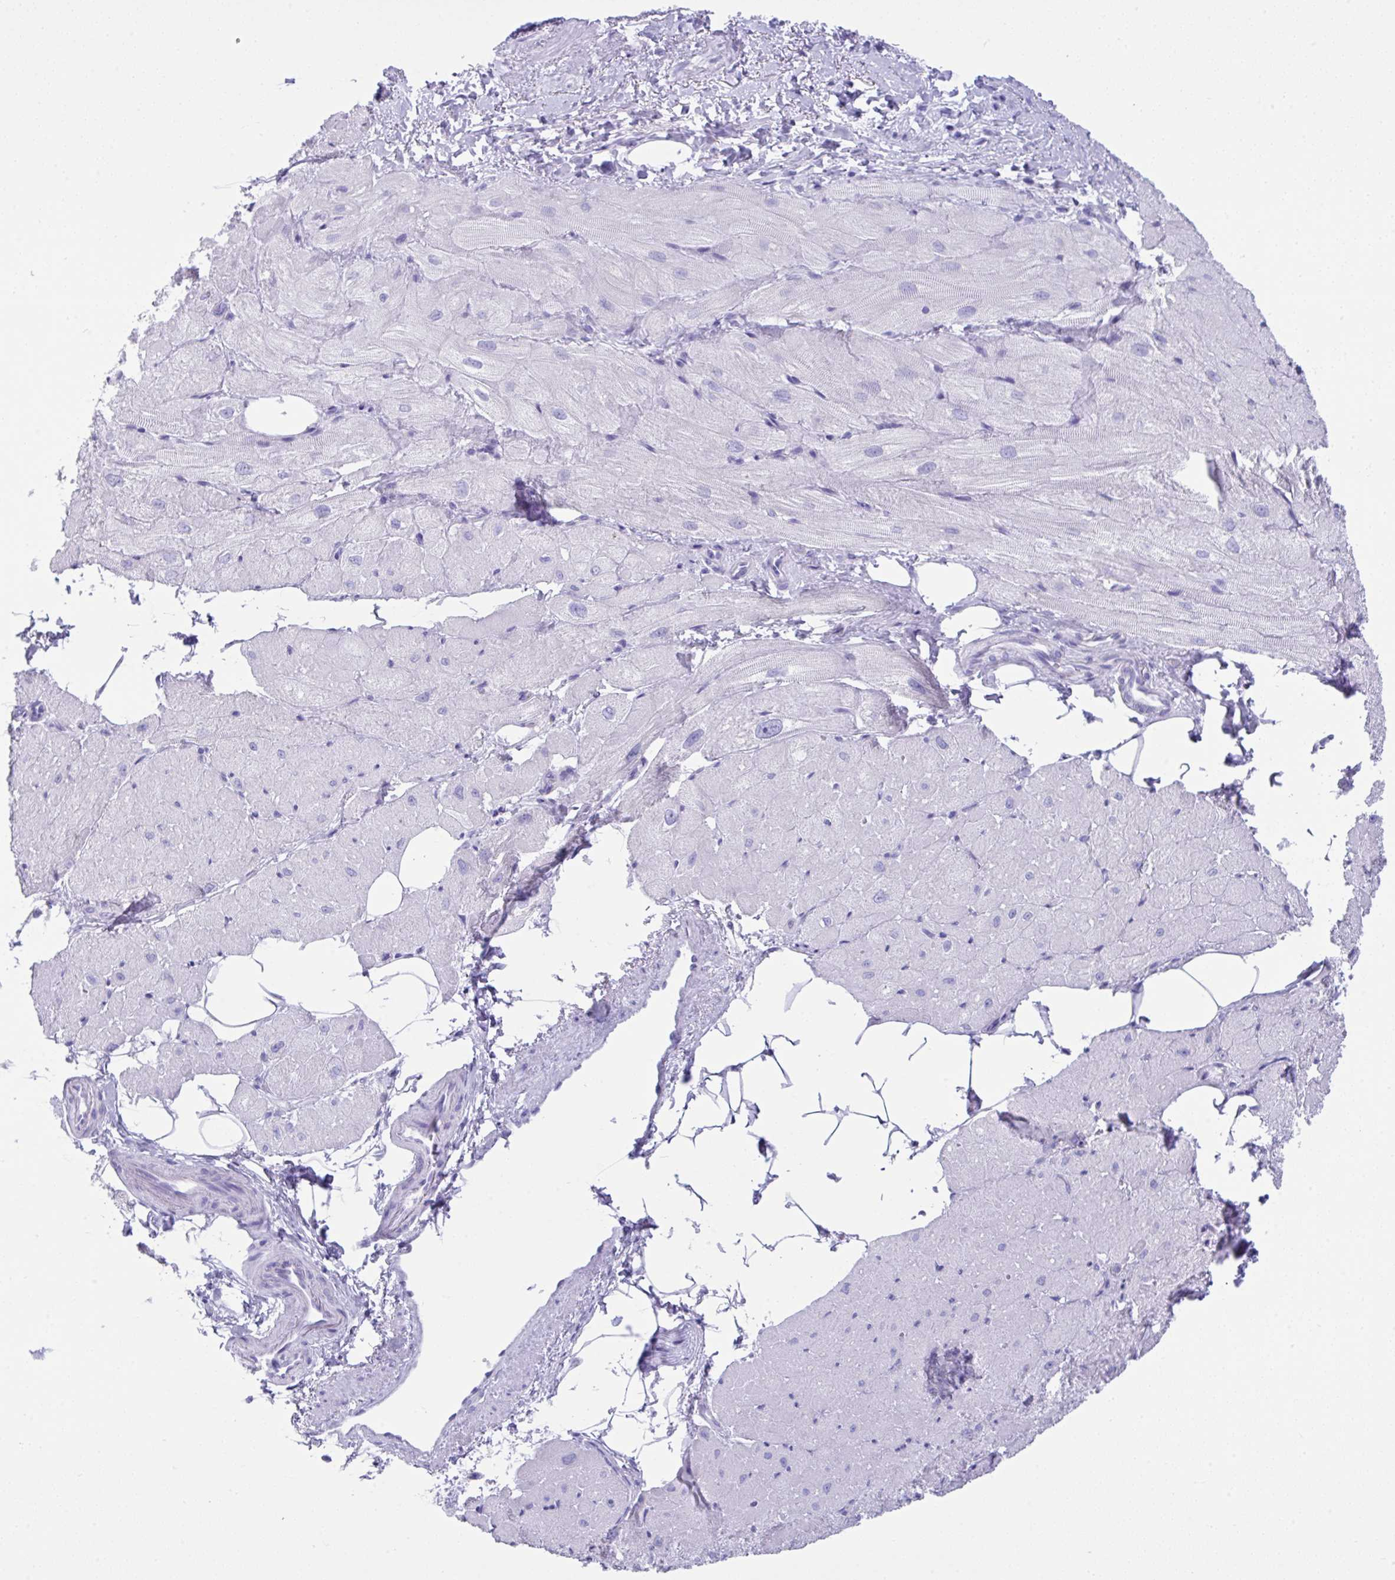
{"staining": {"intensity": "negative", "quantity": "none", "location": "none"}, "tissue": "heart muscle", "cell_type": "Cardiomyocytes", "image_type": "normal", "snomed": [{"axis": "morphology", "description": "Normal tissue, NOS"}, {"axis": "topography", "description": "Heart"}], "caption": "This is a histopathology image of immunohistochemistry (IHC) staining of benign heart muscle, which shows no positivity in cardiomyocytes.", "gene": "PSCA", "patient": {"sex": "male", "age": 62}}